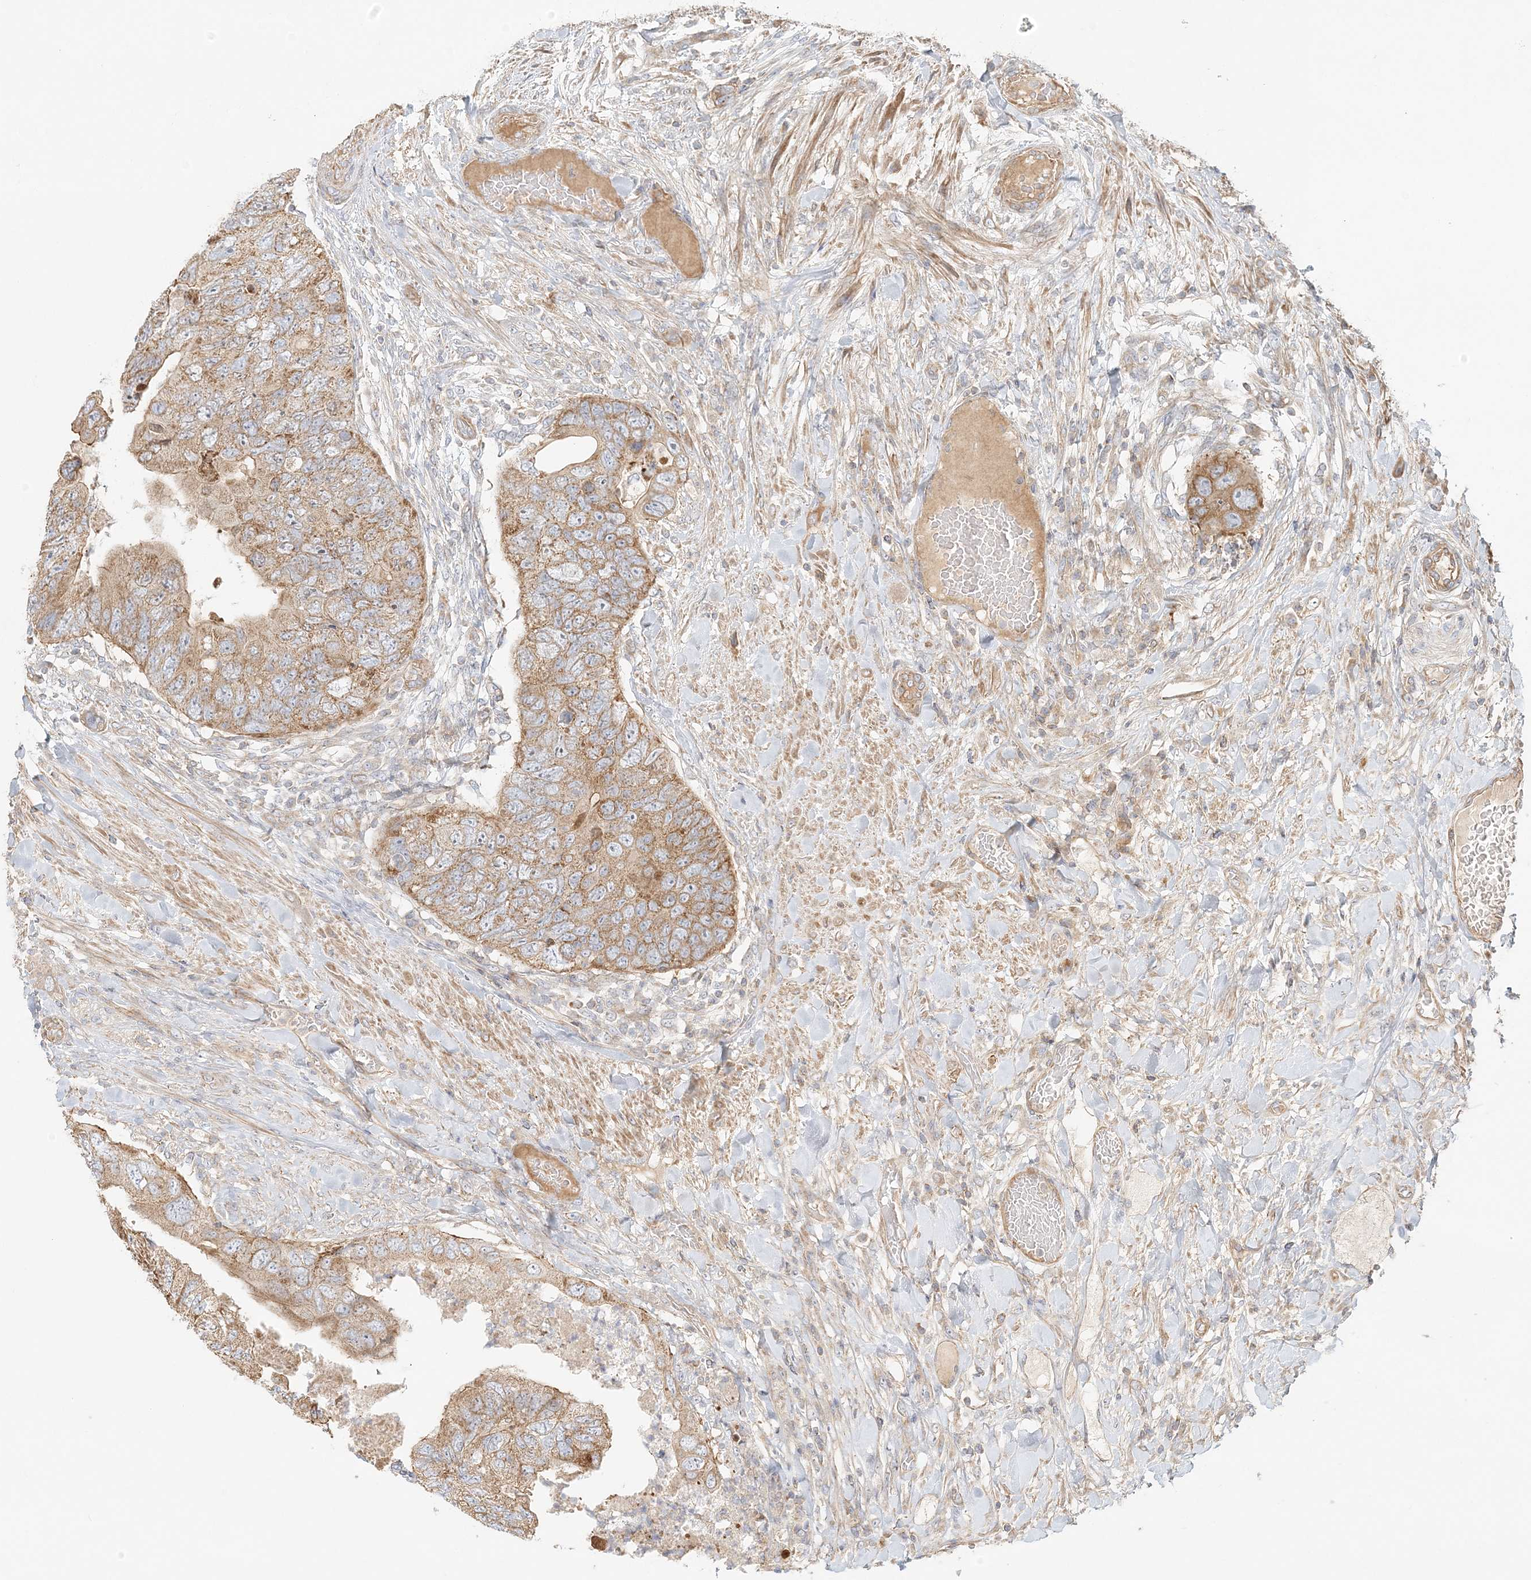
{"staining": {"intensity": "moderate", "quantity": ">75%", "location": "cytoplasmic/membranous"}, "tissue": "colorectal cancer", "cell_type": "Tumor cells", "image_type": "cancer", "snomed": [{"axis": "morphology", "description": "Adenocarcinoma, NOS"}, {"axis": "topography", "description": "Rectum"}], "caption": "Colorectal cancer (adenocarcinoma) tissue reveals moderate cytoplasmic/membranous expression in approximately >75% of tumor cells, visualized by immunohistochemistry.", "gene": "KIAA0232", "patient": {"sex": "male", "age": 63}}